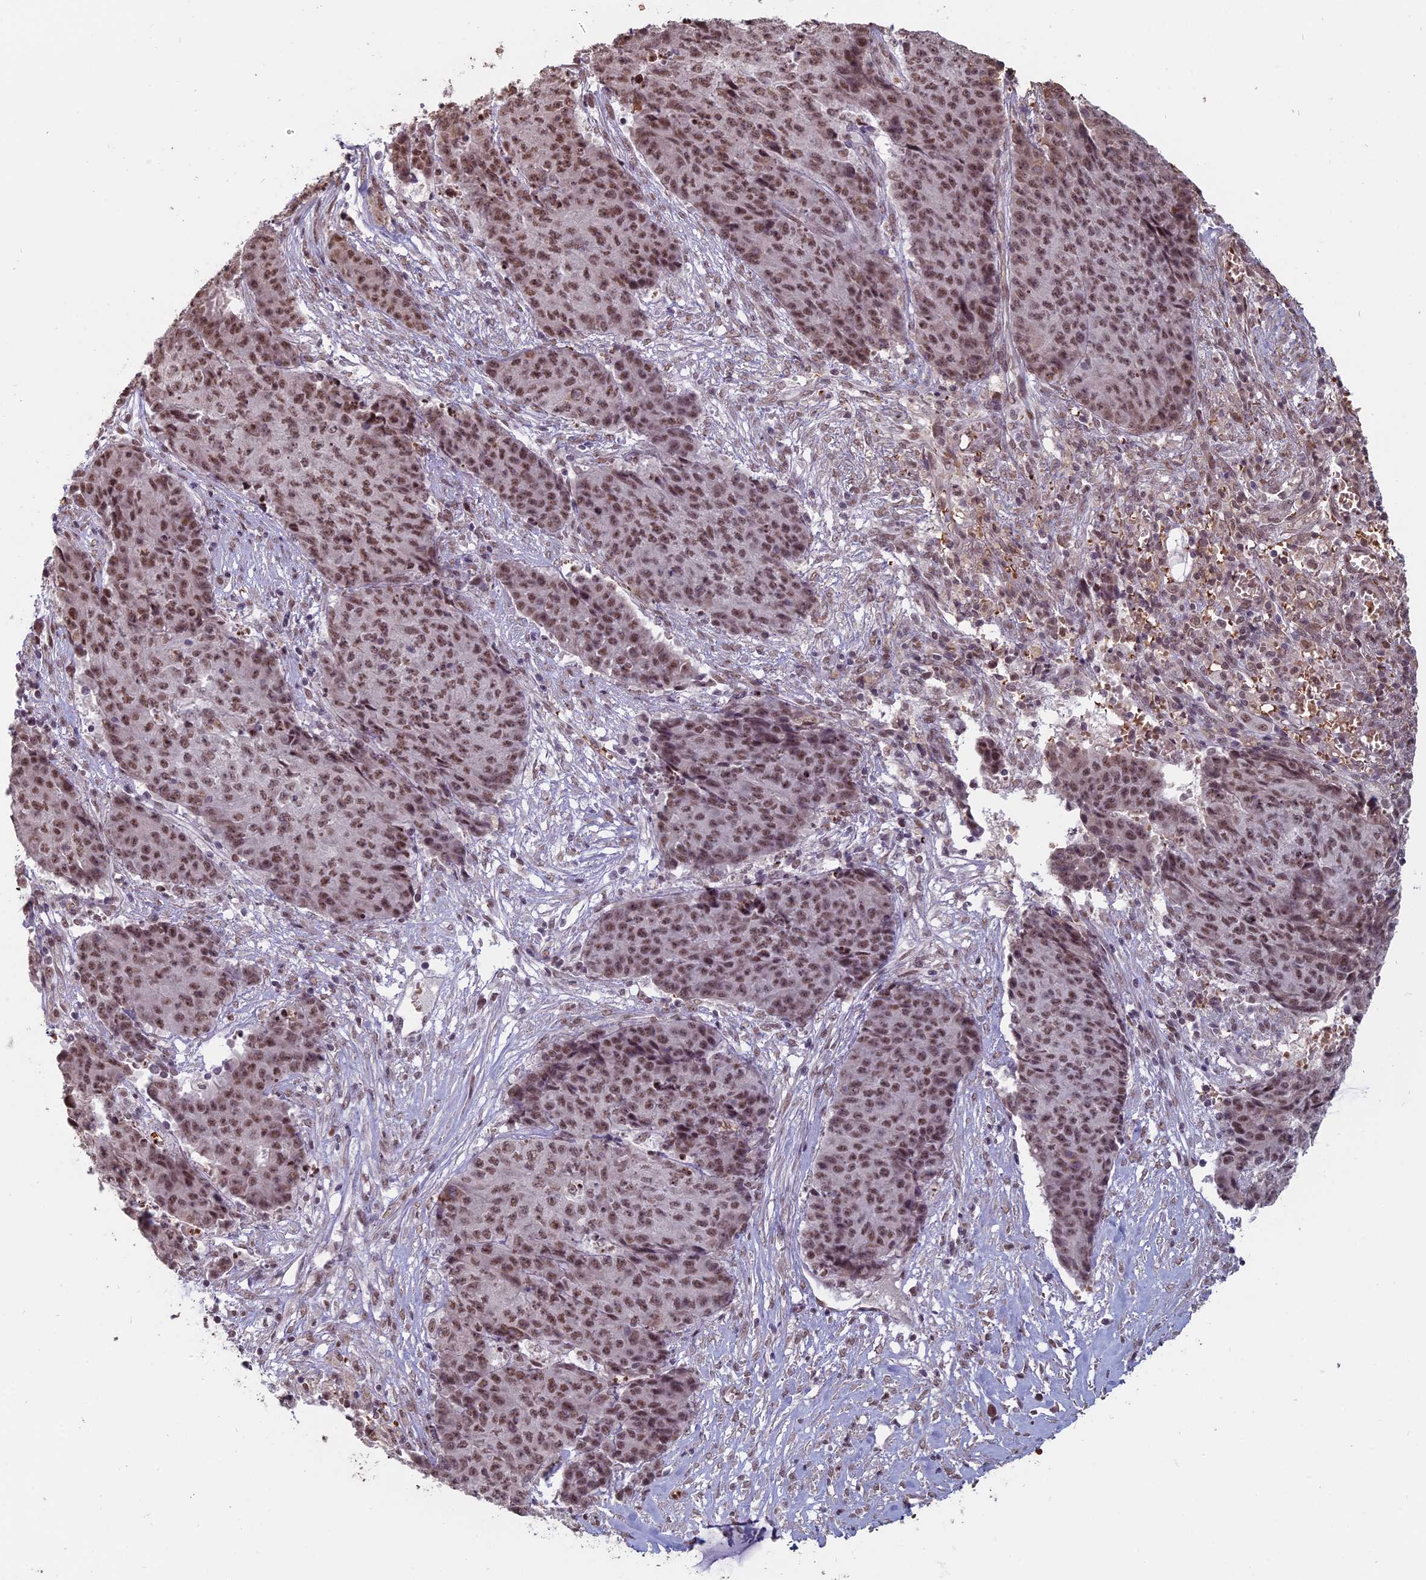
{"staining": {"intensity": "moderate", "quantity": ">75%", "location": "nuclear"}, "tissue": "ovarian cancer", "cell_type": "Tumor cells", "image_type": "cancer", "snomed": [{"axis": "morphology", "description": "Carcinoma, endometroid"}, {"axis": "topography", "description": "Ovary"}], "caption": "Protein expression by IHC demonstrates moderate nuclear staining in about >75% of tumor cells in ovarian endometroid carcinoma. The protein is stained brown, and the nuclei are stained in blue (DAB (3,3'-diaminobenzidine) IHC with brightfield microscopy, high magnification).", "gene": "MFAP1", "patient": {"sex": "female", "age": 42}}